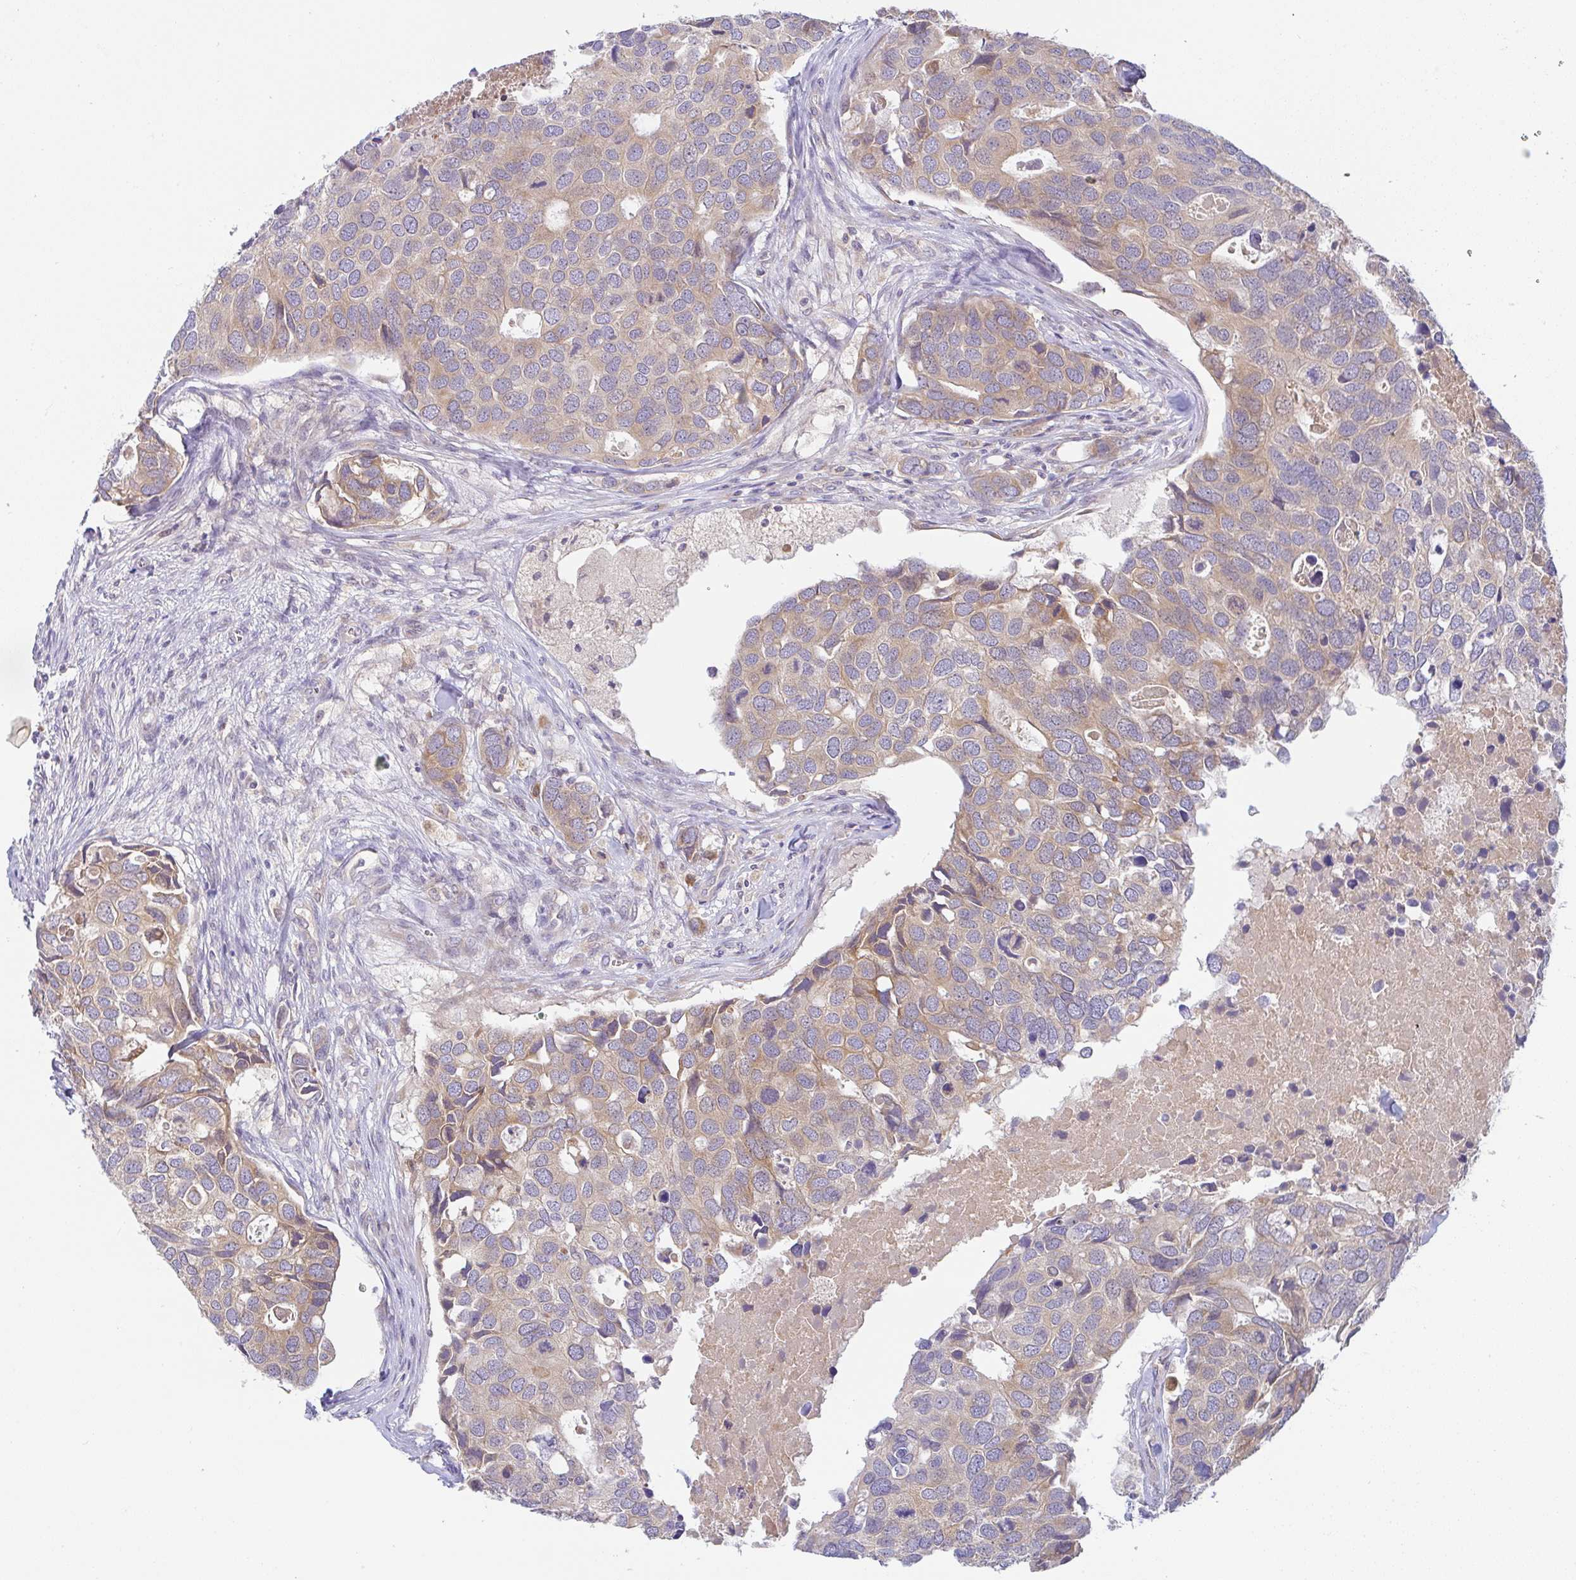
{"staining": {"intensity": "weak", "quantity": ">75%", "location": "cytoplasmic/membranous"}, "tissue": "breast cancer", "cell_type": "Tumor cells", "image_type": "cancer", "snomed": [{"axis": "morphology", "description": "Duct carcinoma"}, {"axis": "topography", "description": "Breast"}], "caption": "Human breast cancer stained with a brown dye demonstrates weak cytoplasmic/membranous positive expression in about >75% of tumor cells.", "gene": "DERL2", "patient": {"sex": "female", "age": 83}}